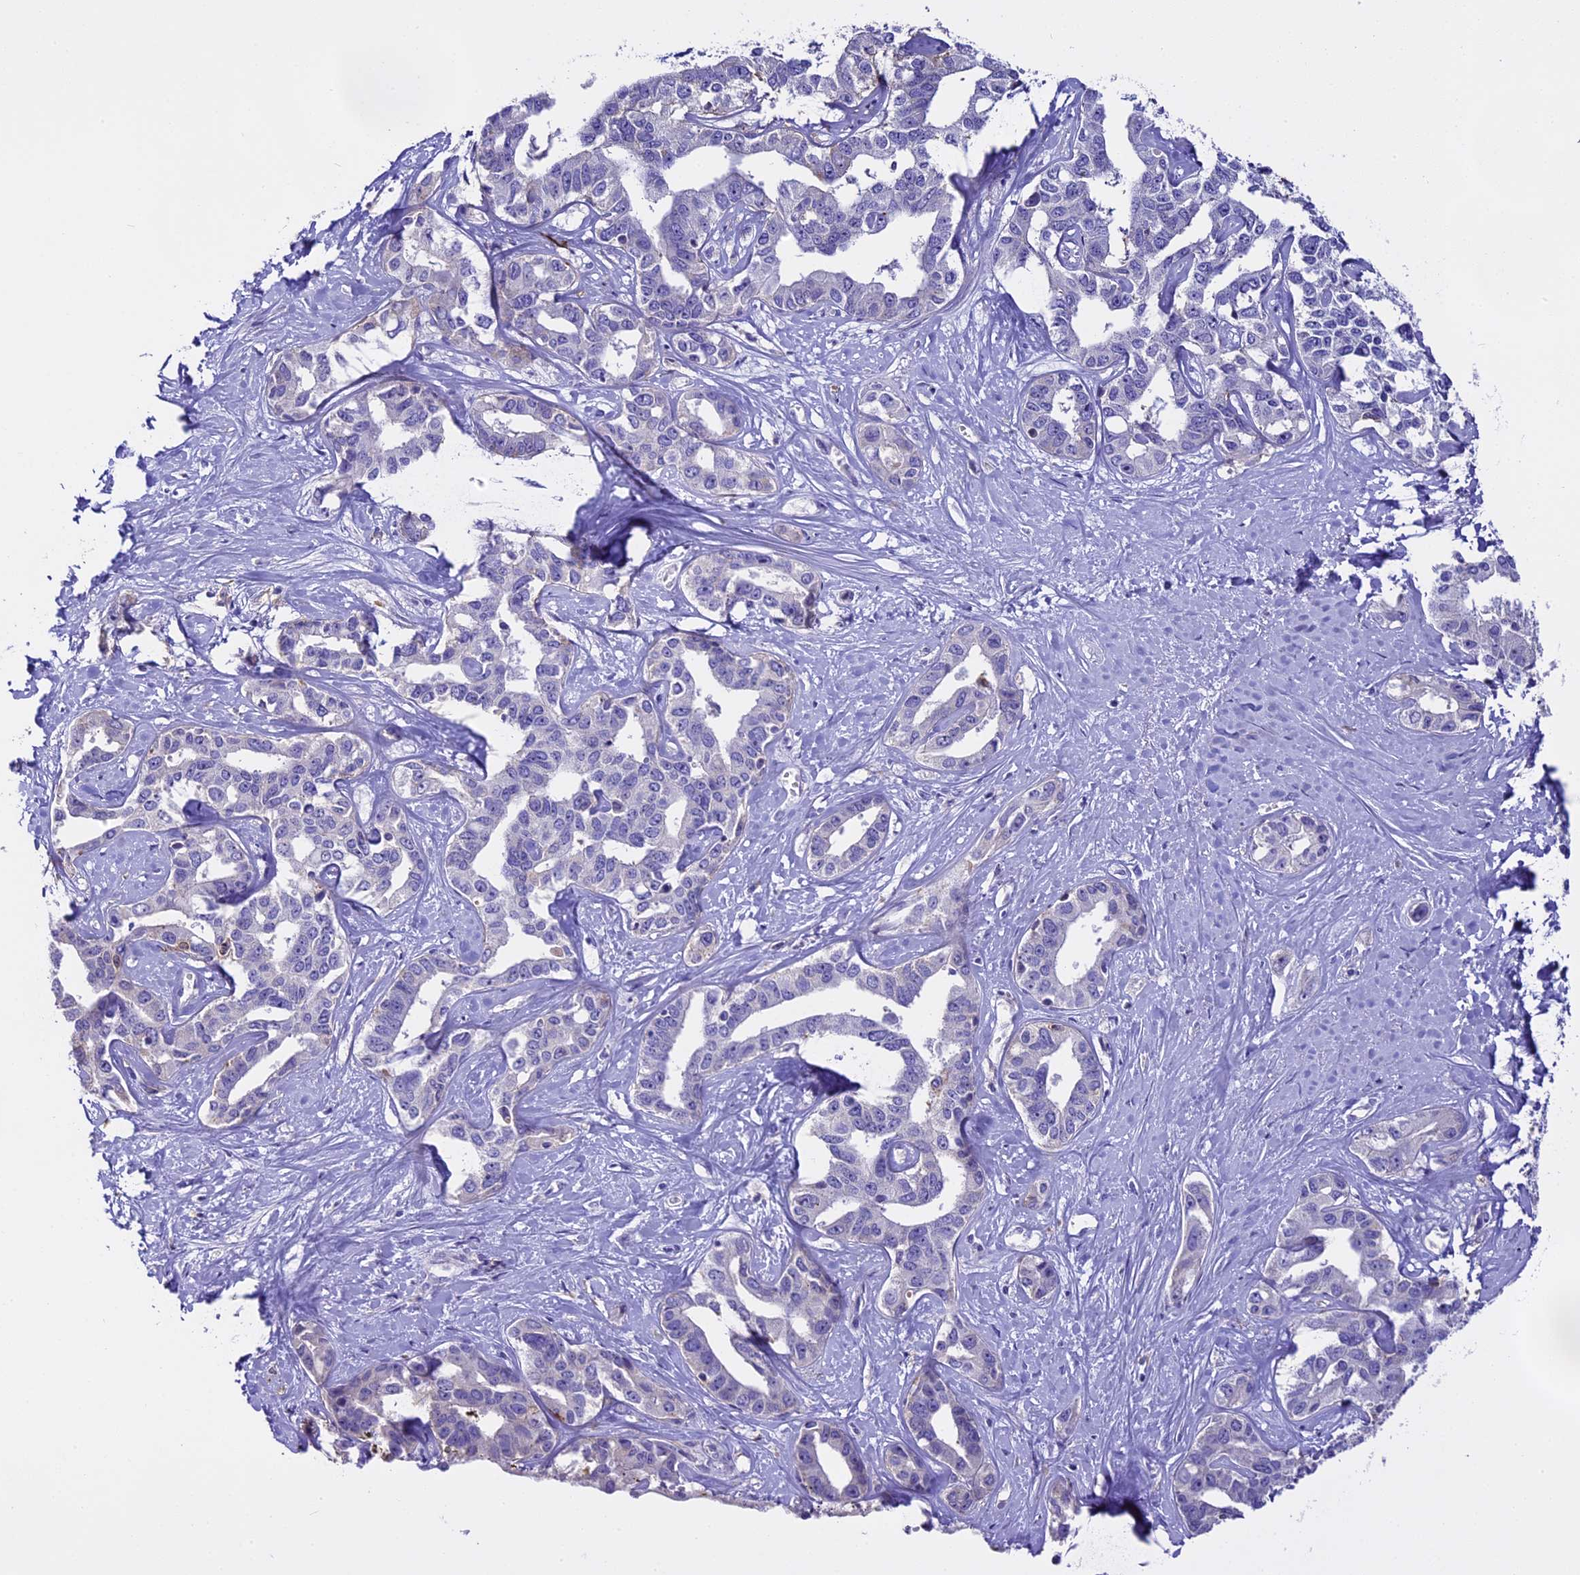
{"staining": {"intensity": "negative", "quantity": "none", "location": "none"}, "tissue": "liver cancer", "cell_type": "Tumor cells", "image_type": "cancer", "snomed": [{"axis": "morphology", "description": "Cholangiocarcinoma"}, {"axis": "topography", "description": "Liver"}], "caption": "There is no significant staining in tumor cells of liver cholangiocarcinoma.", "gene": "NOD2", "patient": {"sex": "male", "age": 59}}